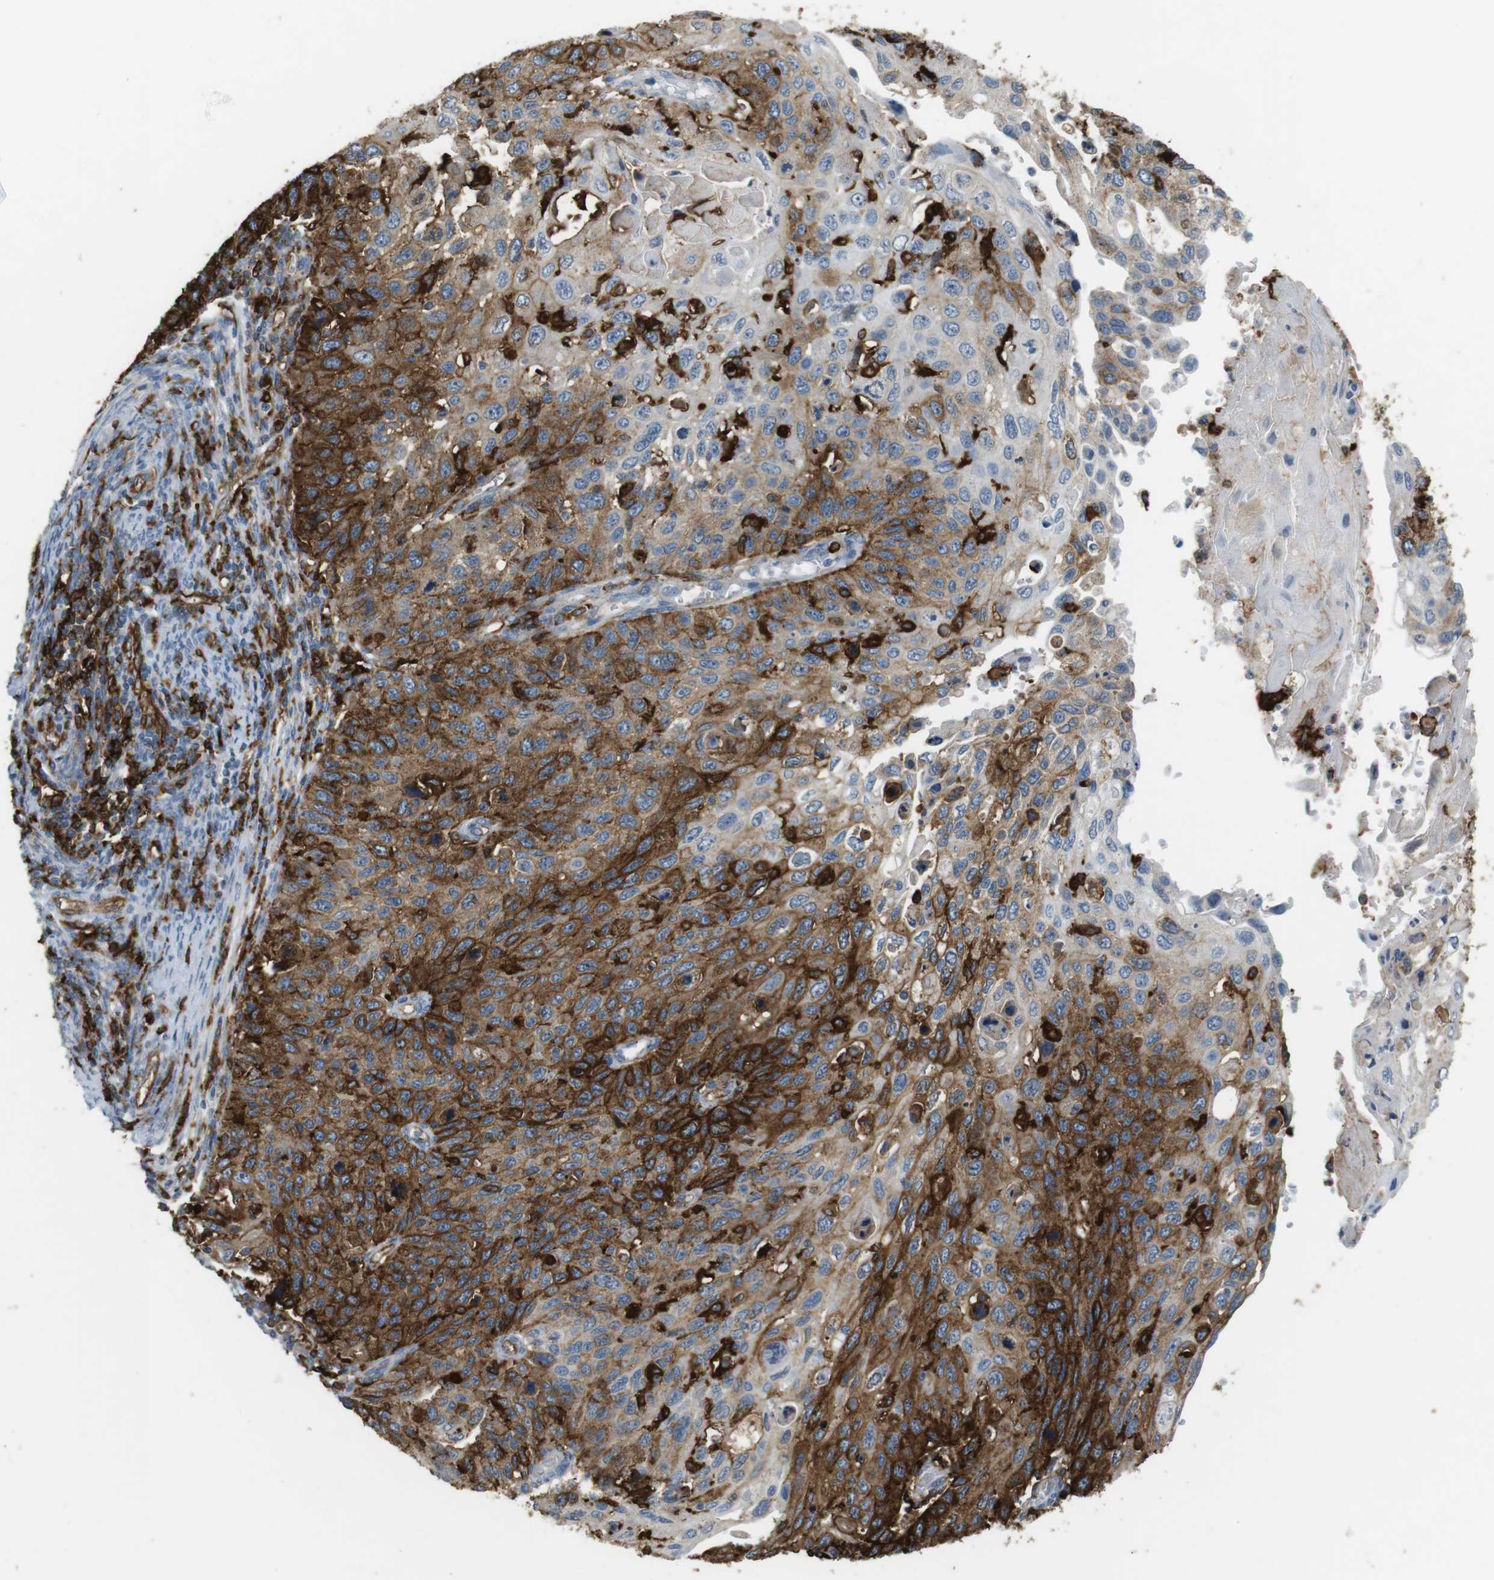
{"staining": {"intensity": "strong", "quantity": ">75%", "location": "cytoplasmic/membranous"}, "tissue": "cervical cancer", "cell_type": "Tumor cells", "image_type": "cancer", "snomed": [{"axis": "morphology", "description": "Squamous cell carcinoma, NOS"}, {"axis": "topography", "description": "Cervix"}], "caption": "Brown immunohistochemical staining in cervical squamous cell carcinoma shows strong cytoplasmic/membranous positivity in about >75% of tumor cells.", "gene": "HLA-DRA", "patient": {"sex": "female", "age": 70}}